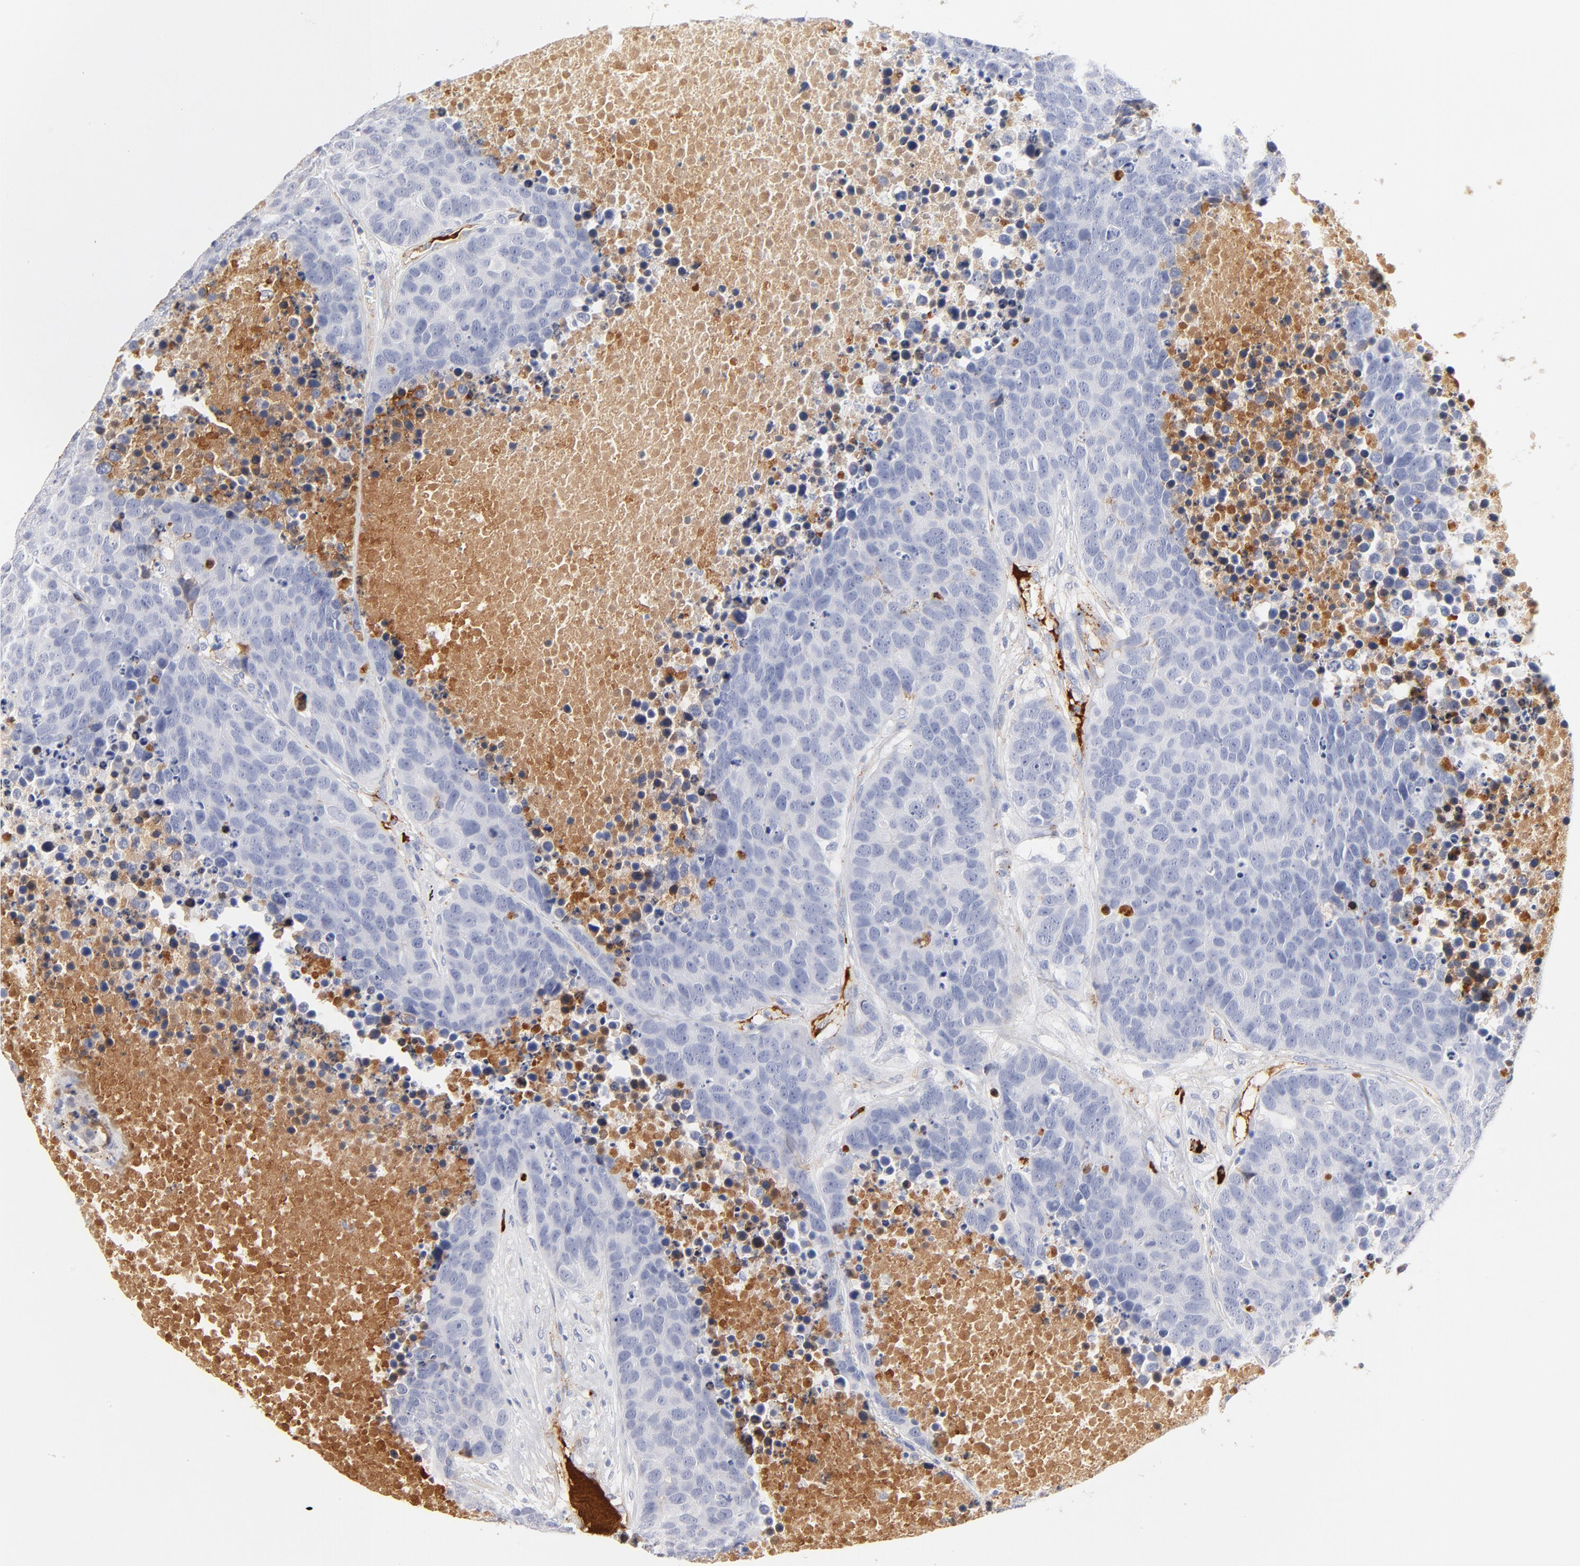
{"staining": {"intensity": "negative", "quantity": "none", "location": "none"}, "tissue": "carcinoid", "cell_type": "Tumor cells", "image_type": "cancer", "snomed": [{"axis": "morphology", "description": "Carcinoid, malignant, NOS"}, {"axis": "topography", "description": "Lung"}], "caption": "Immunohistochemistry histopathology image of neoplastic tissue: human malignant carcinoid stained with DAB exhibits no significant protein staining in tumor cells.", "gene": "PLAT", "patient": {"sex": "male", "age": 60}}